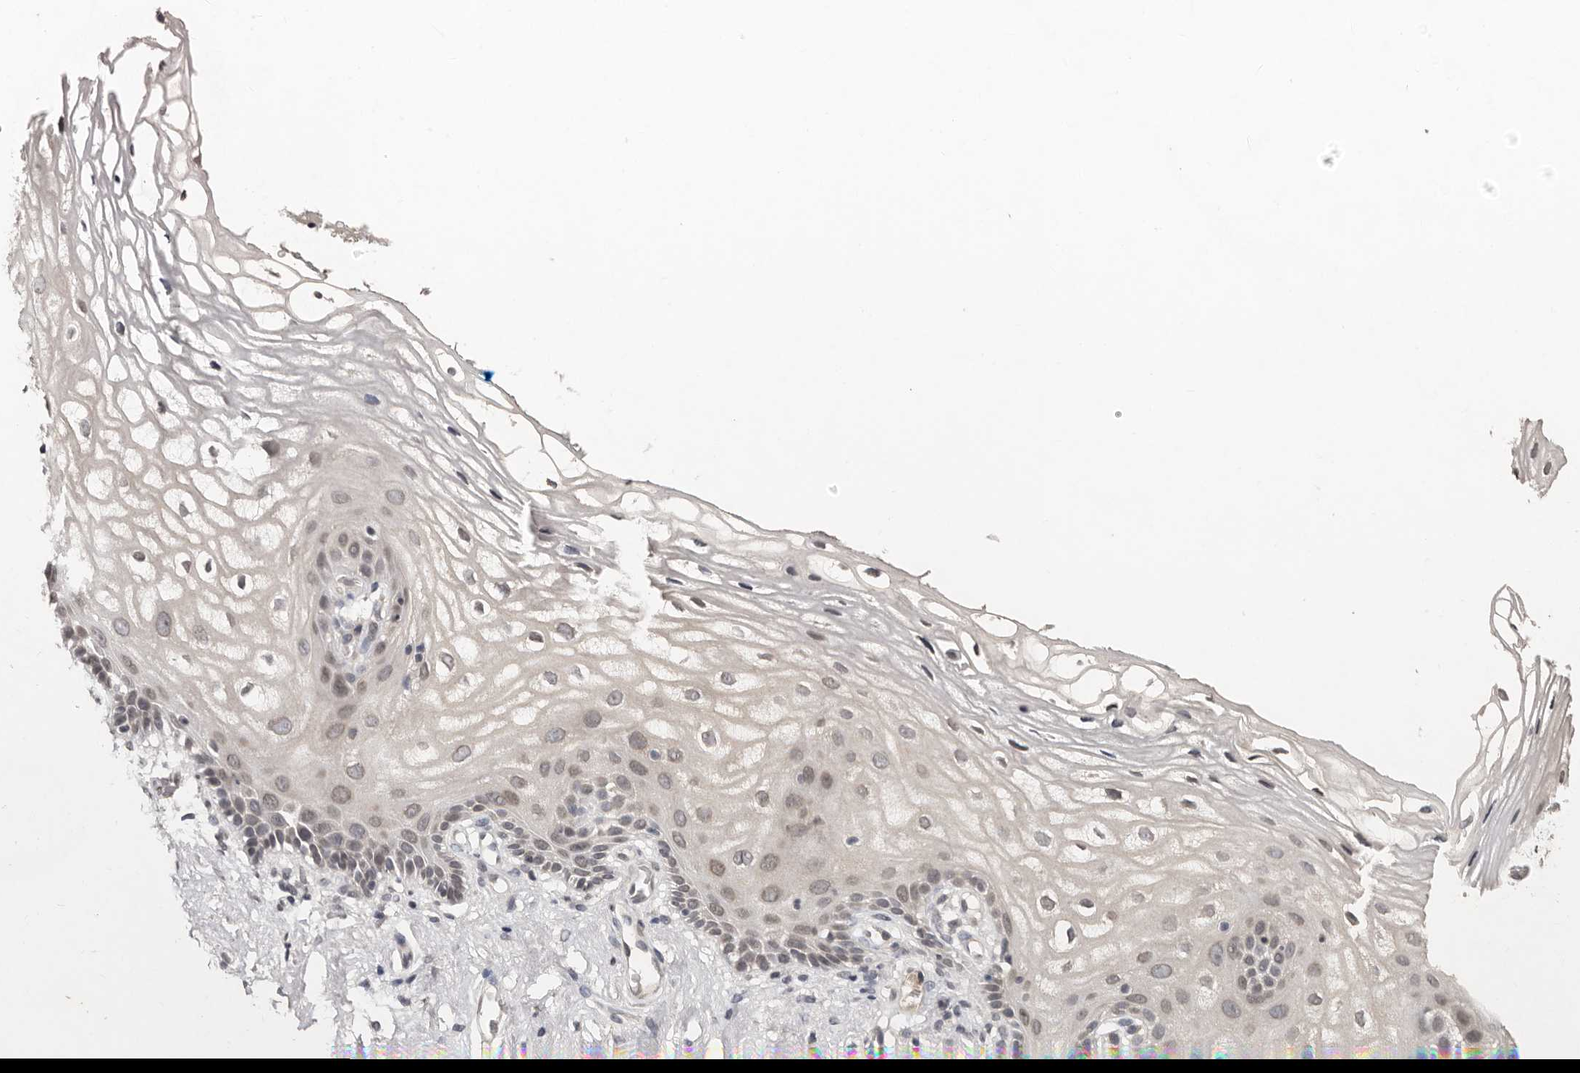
{"staining": {"intensity": "negative", "quantity": "none", "location": "none"}, "tissue": "vagina", "cell_type": "Squamous epithelial cells", "image_type": "normal", "snomed": [{"axis": "morphology", "description": "Normal tissue, NOS"}, {"axis": "morphology", "description": "Adenocarcinoma, NOS"}, {"axis": "topography", "description": "Rectum"}, {"axis": "topography", "description": "Vagina"}], "caption": "This is an IHC photomicrograph of unremarkable human vagina. There is no positivity in squamous epithelial cells.", "gene": "SULT1E1", "patient": {"sex": "female", "age": 71}}